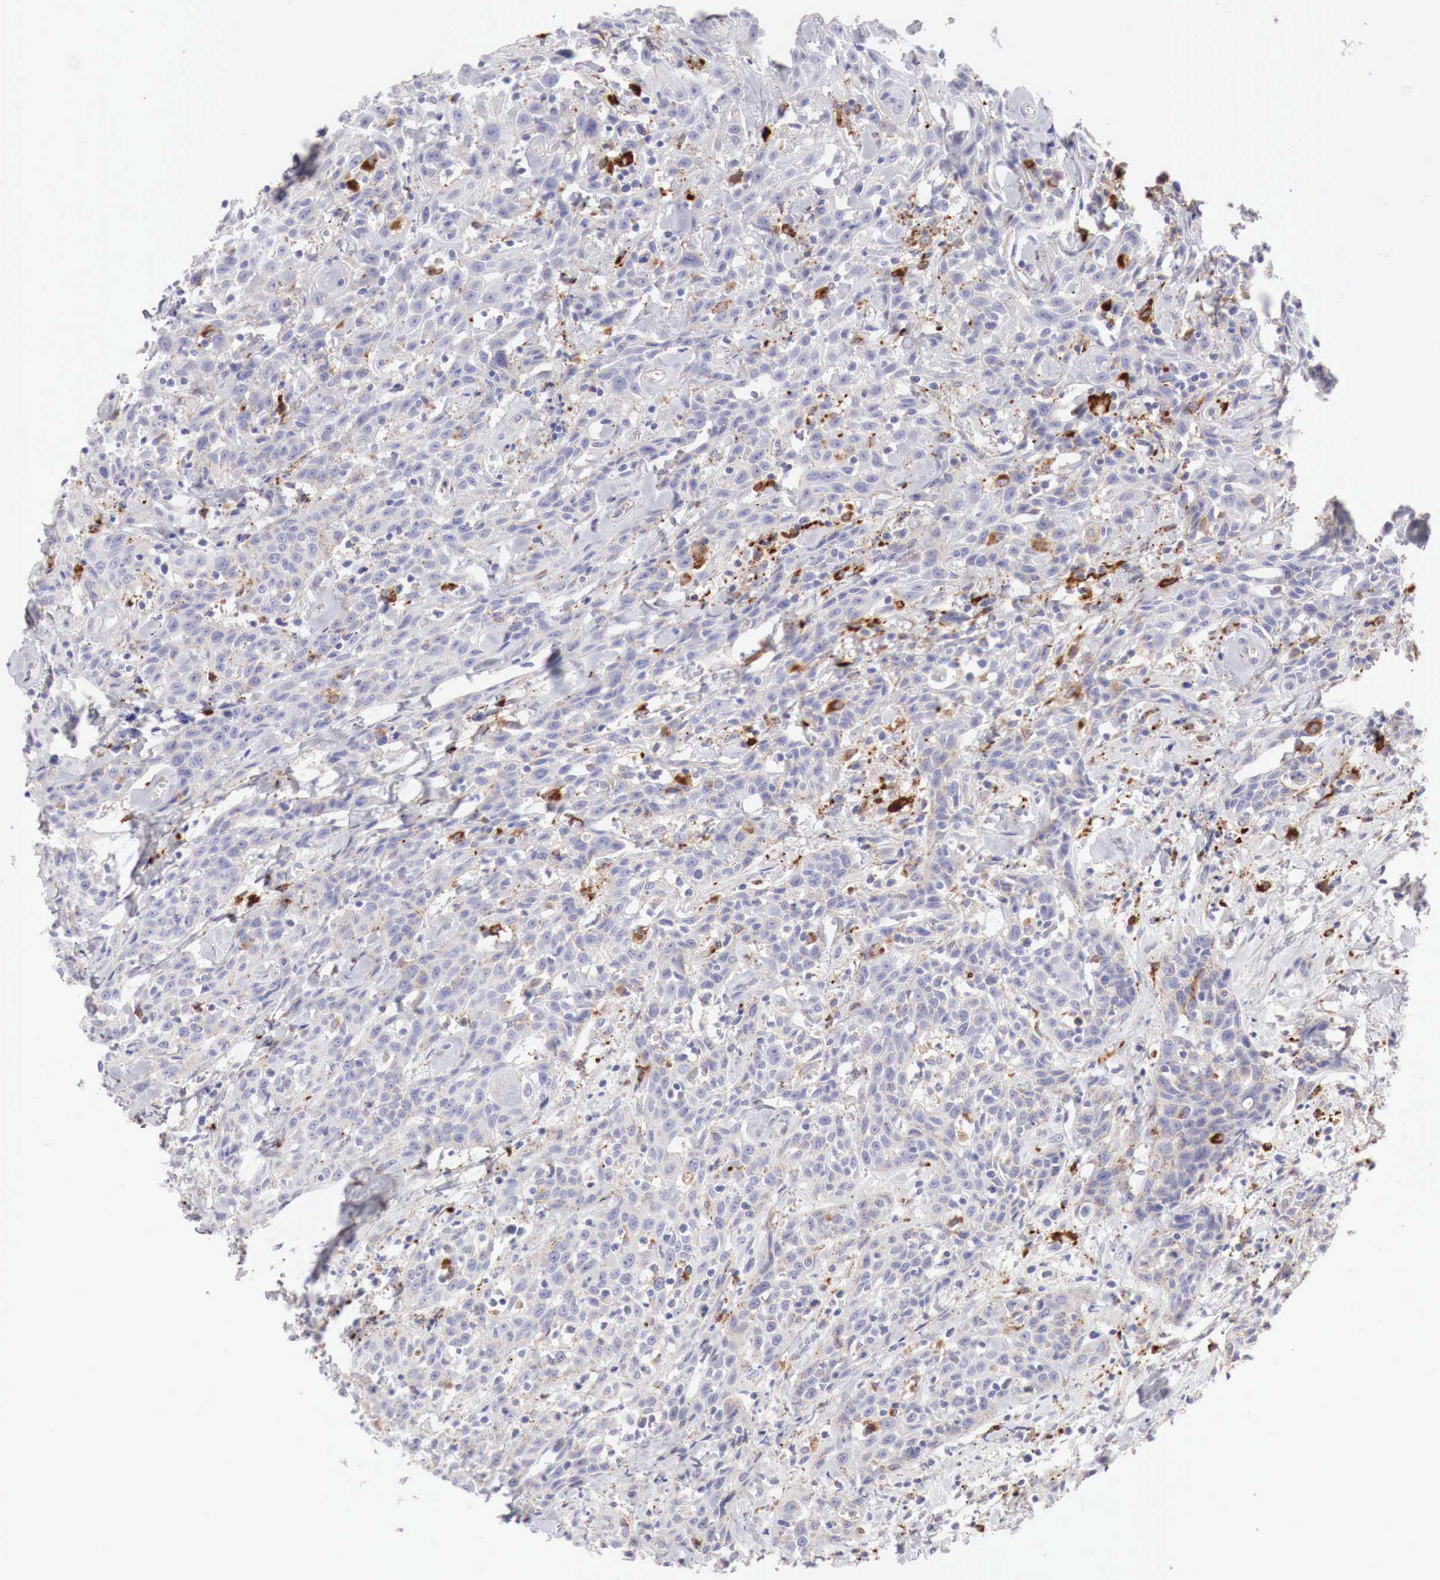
{"staining": {"intensity": "negative", "quantity": "none", "location": "none"}, "tissue": "head and neck cancer", "cell_type": "Tumor cells", "image_type": "cancer", "snomed": [{"axis": "morphology", "description": "Squamous cell carcinoma, NOS"}, {"axis": "topography", "description": "Oral tissue"}, {"axis": "topography", "description": "Head-Neck"}], "caption": "Protein analysis of squamous cell carcinoma (head and neck) shows no significant positivity in tumor cells.", "gene": "GLA", "patient": {"sex": "female", "age": 82}}